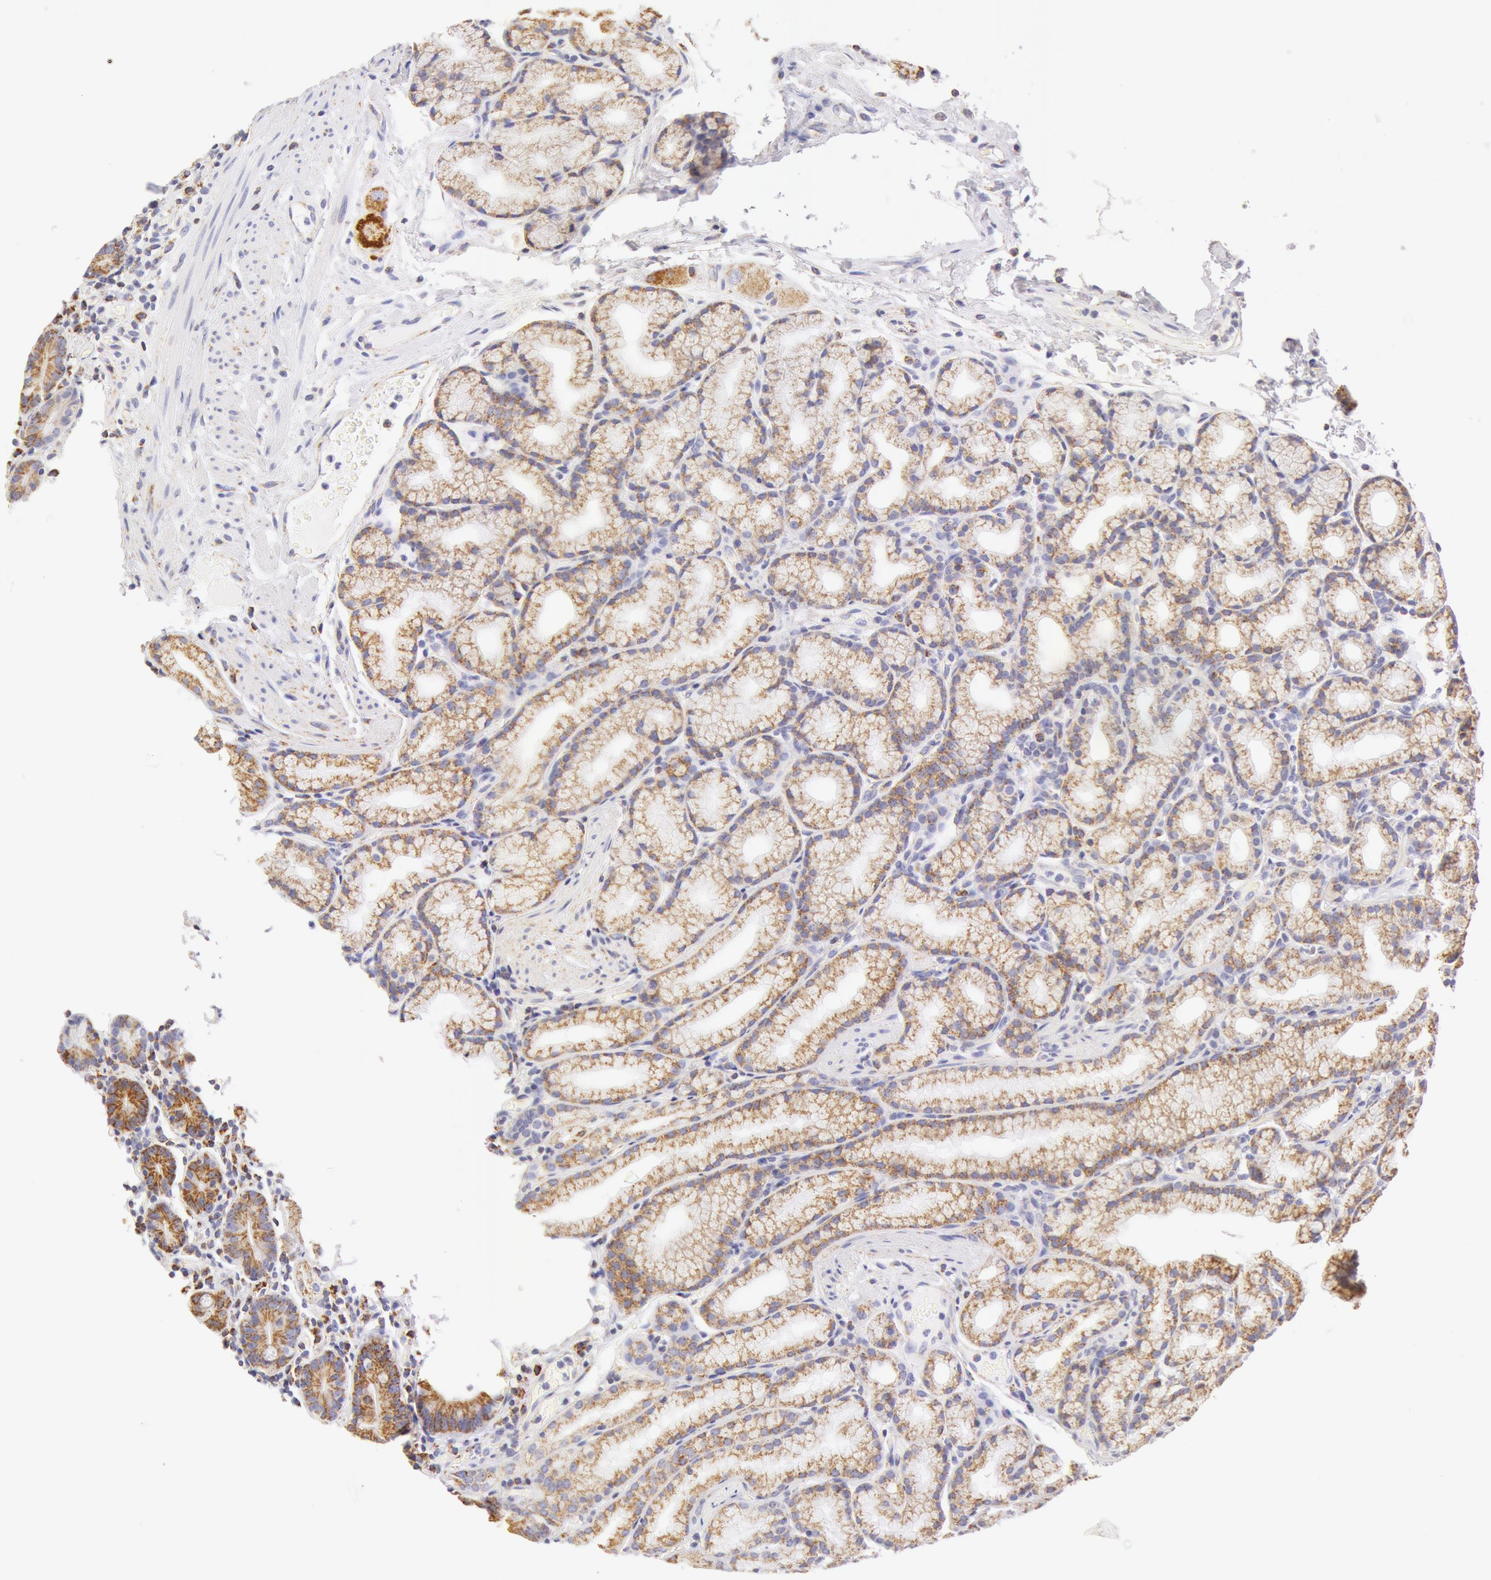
{"staining": {"intensity": "moderate", "quantity": ">75%", "location": "cytoplasmic/membranous"}, "tissue": "duodenum", "cell_type": "Glandular cells", "image_type": "normal", "snomed": [{"axis": "morphology", "description": "Normal tissue, NOS"}, {"axis": "topography", "description": "Duodenum"}], "caption": "Moderate cytoplasmic/membranous protein positivity is seen in approximately >75% of glandular cells in duodenum. The staining was performed using DAB, with brown indicating positive protein expression. Nuclei are stained blue with hematoxylin.", "gene": "ATP5F1B", "patient": {"sex": "female", "age": 48}}